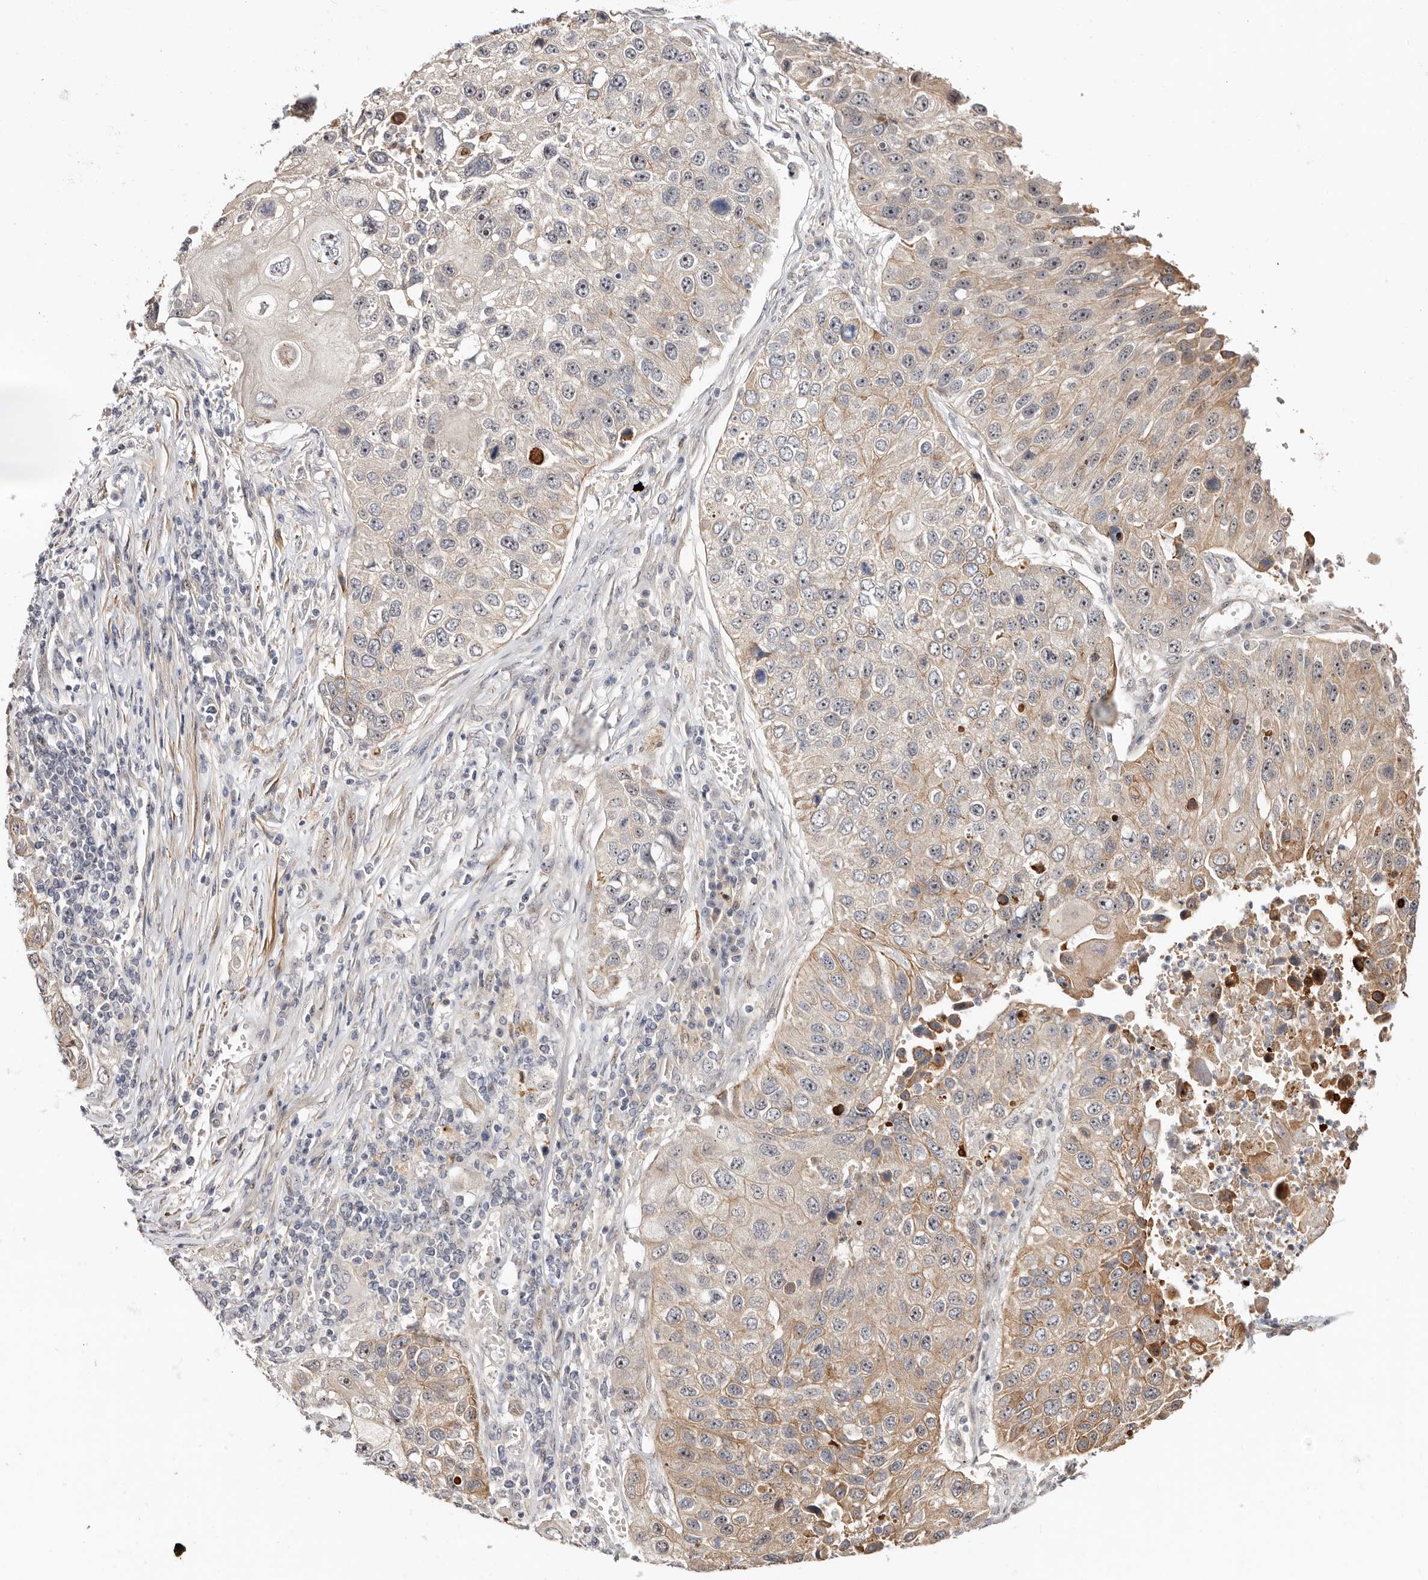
{"staining": {"intensity": "moderate", "quantity": "<25%", "location": "cytoplasmic/membranous"}, "tissue": "lung cancer", "cell_type": "Tumor cells", "image_type": "cancer", "snomed": [{"axis": "morphology", "description": "Squamous cell carcinoma, NOS"}, {"axis": "topography", "description": "Lung"}], "caption": "Protein staining of lung cancer tissue demonstrates moderate cytoplasmic/membranous expression in about <25% of tumor cells. Immunohistochemistry stains the protein in brown and the nuclei are stained blue.", "gene": "ODF2L", "patient": {"sex": "male", "age": 61}}